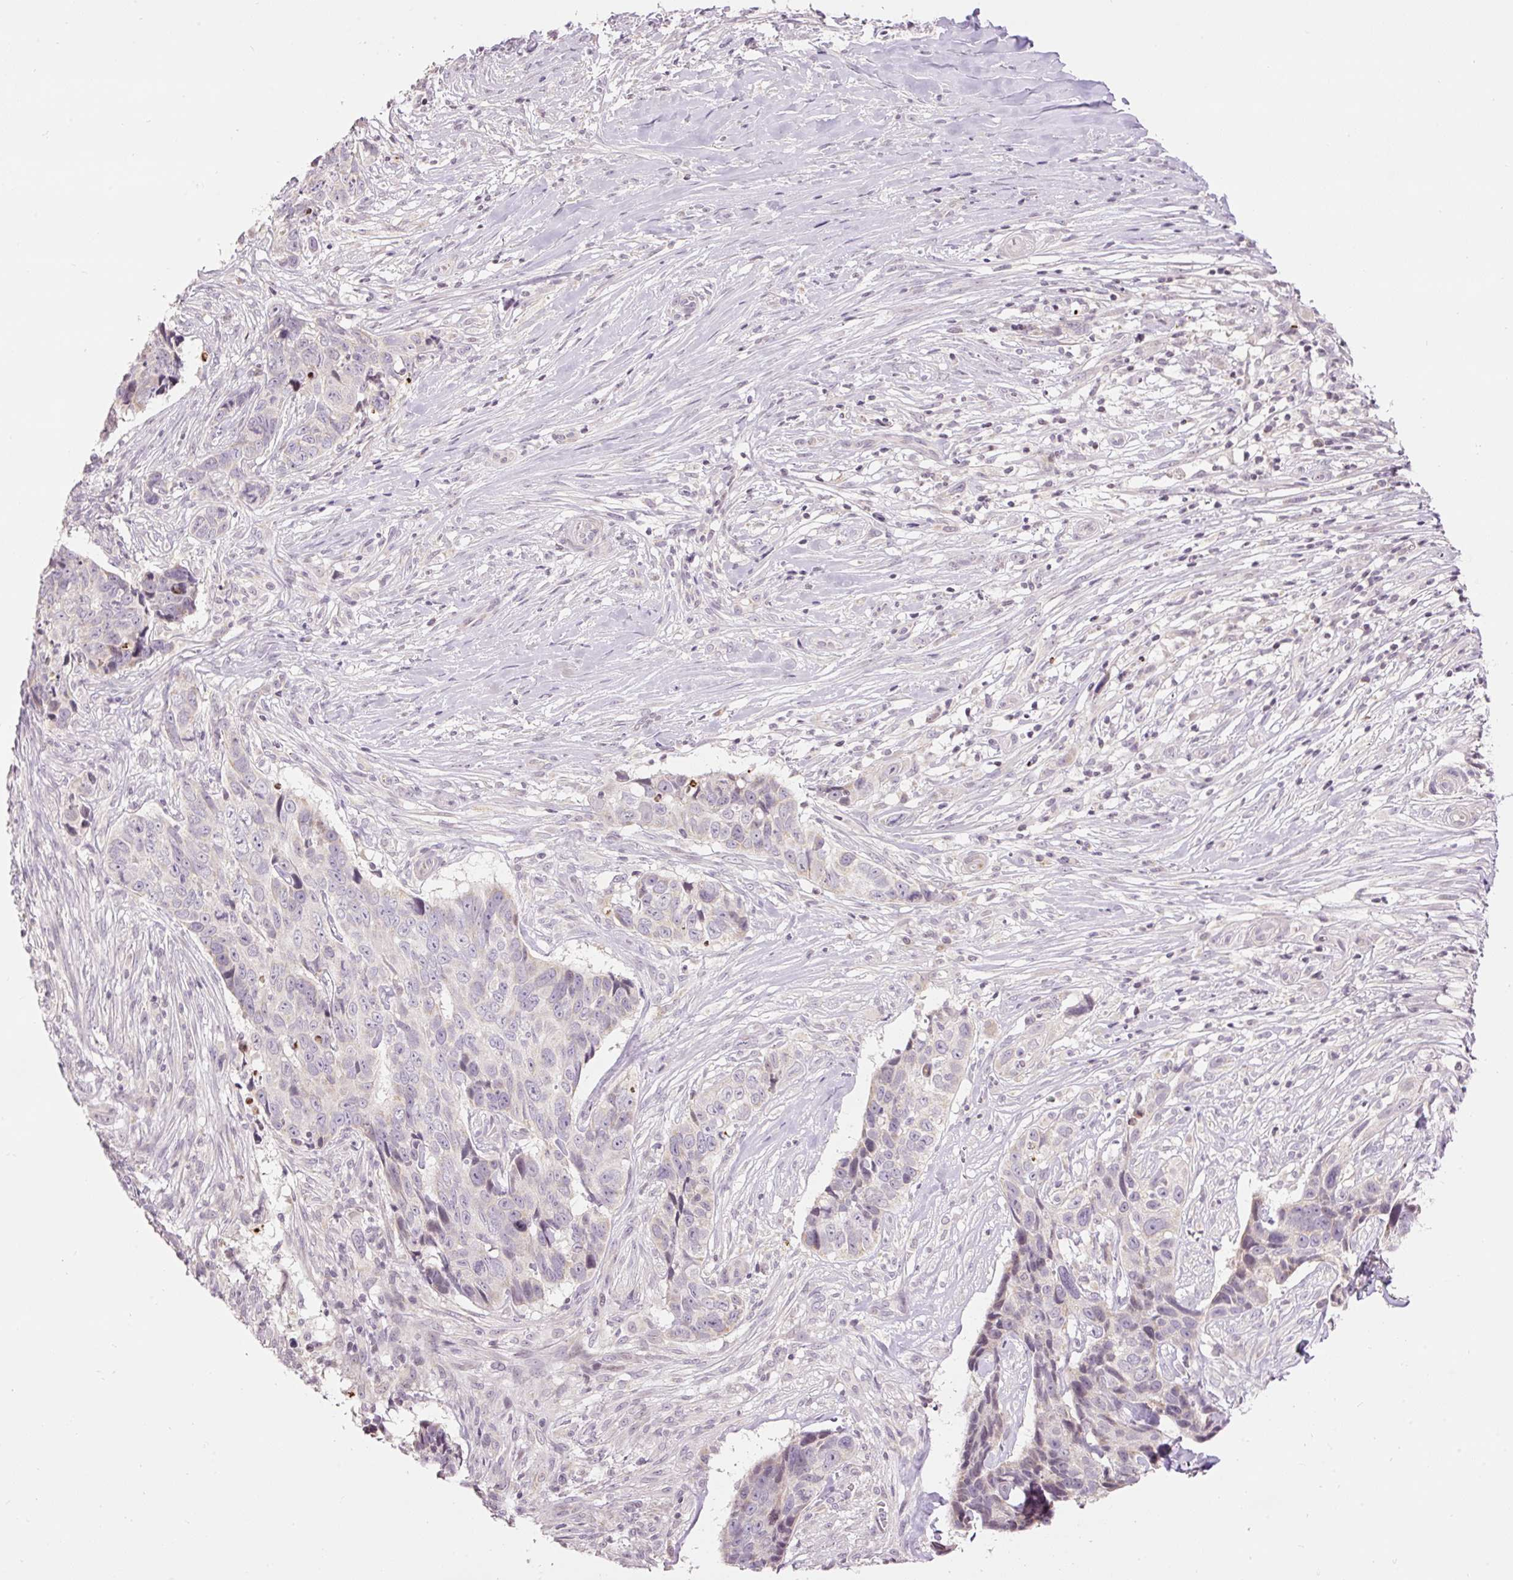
{"staining": {"intensity": "negative", "quantity": "none", "location": "none"}, "tissue": "skin cancer", "cell_type": "Tumor cells", "image_type": "cancer", "snomed": [{"axis": "morphology", "description": "Basal cell carcinoma"}, {"axis": "topography", "description": "Skin"}], "caption": "A high-resolution photomicrograph shows immunohistochemistry staining of skin basal cell carcinoma, which exhibits no significant expression in tumor cells.", "gene": "ABHD11", "patient": {"sex": "female", "age": 82}}